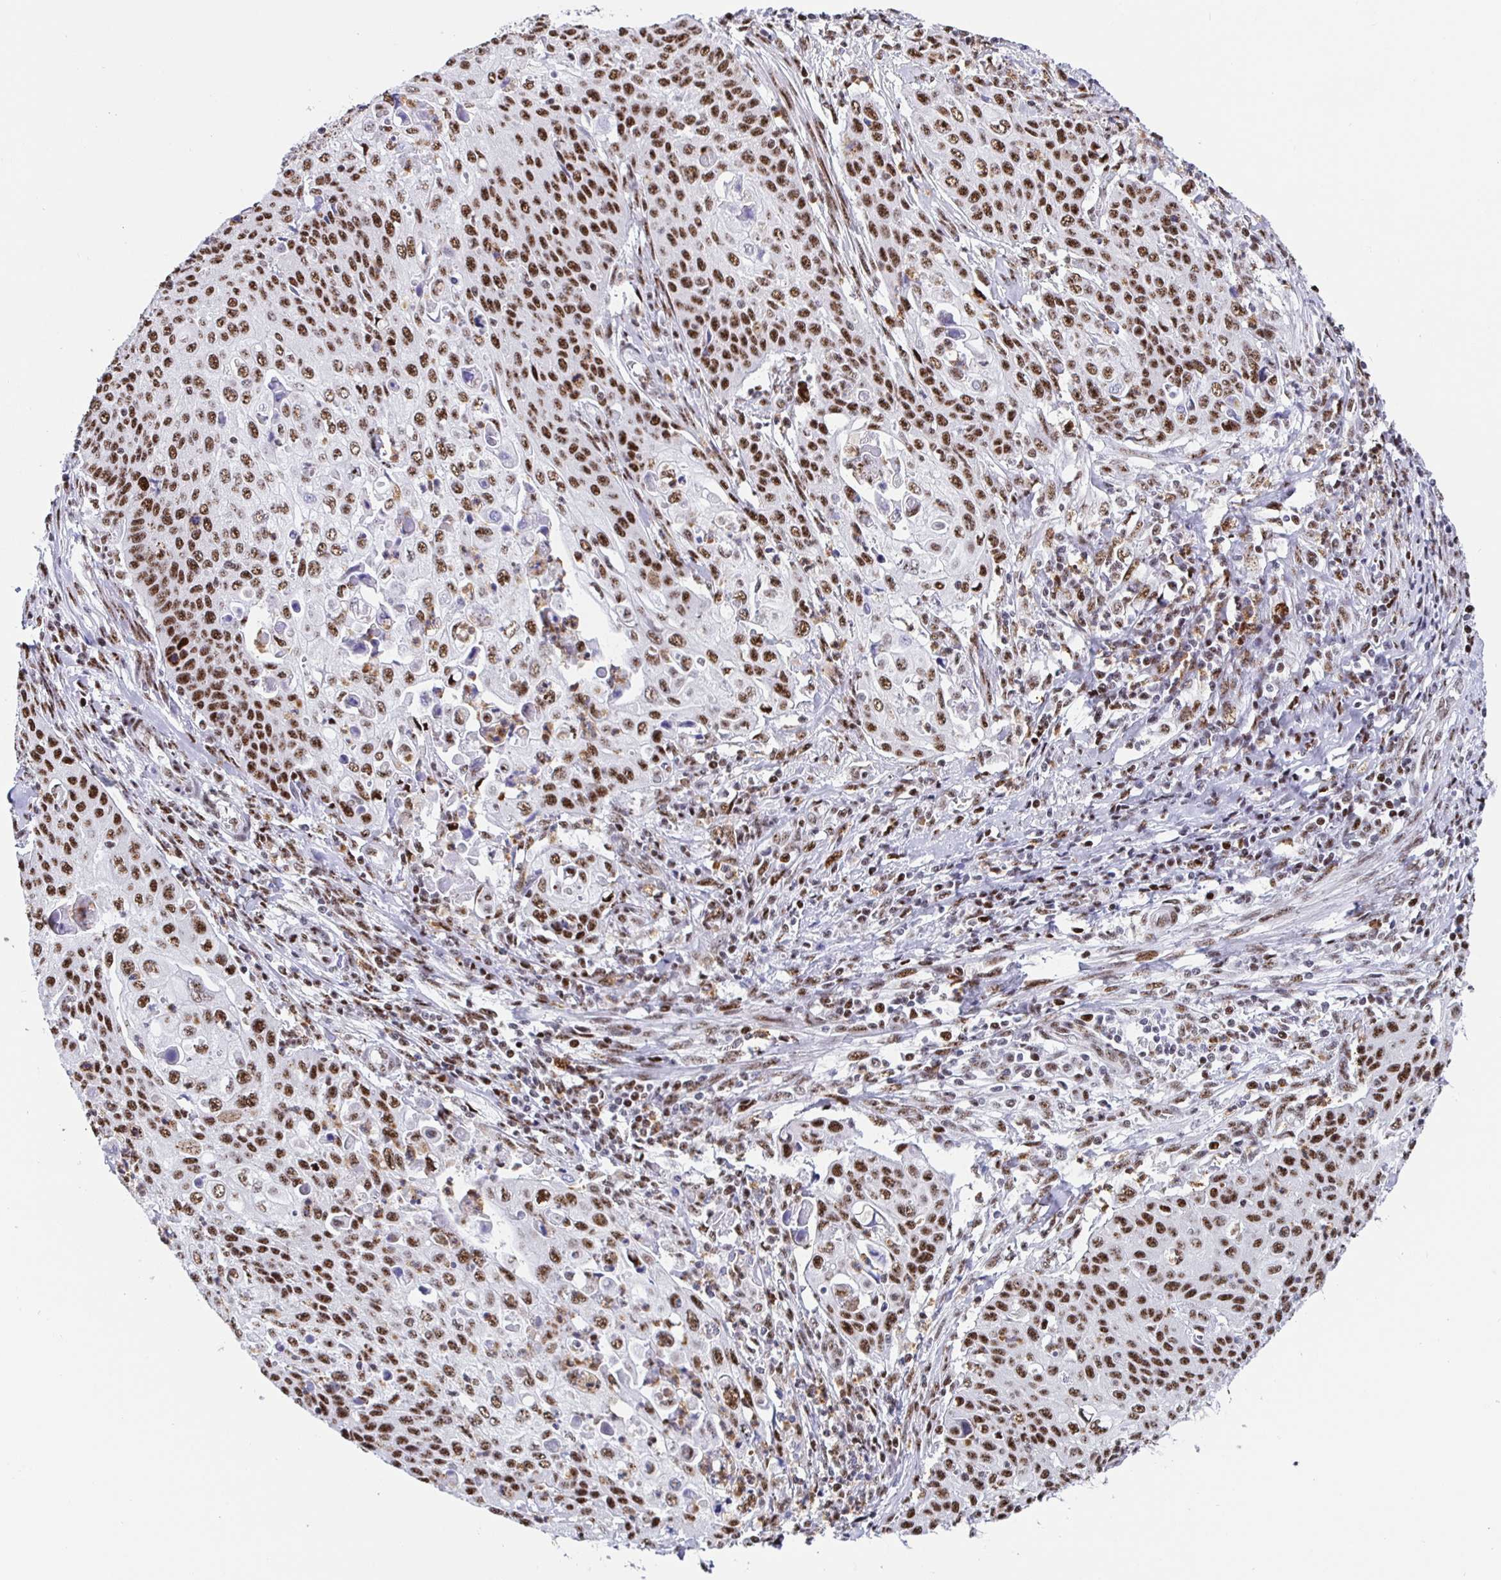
{"staining": {"intensity": "moderate", "quantity": ">75%", "location": "nuclear"}, "tissue": "cervical cancer", "cell_type": "Tumor cells", "image_type": "cancer", "snomed": [{"axis": "morphology", "description": "Squamous cell carcinoma, NOS"}, {"axis": "topography", "description": "Cervix"}], "caption": "A medium amount of moderate nuclear expression is seen in approximately >75% of tumor cells in cervical squamous cell carcinoma tissue.", "gene": "SETD5", "patient": {"sex": "female", "age": 65}}